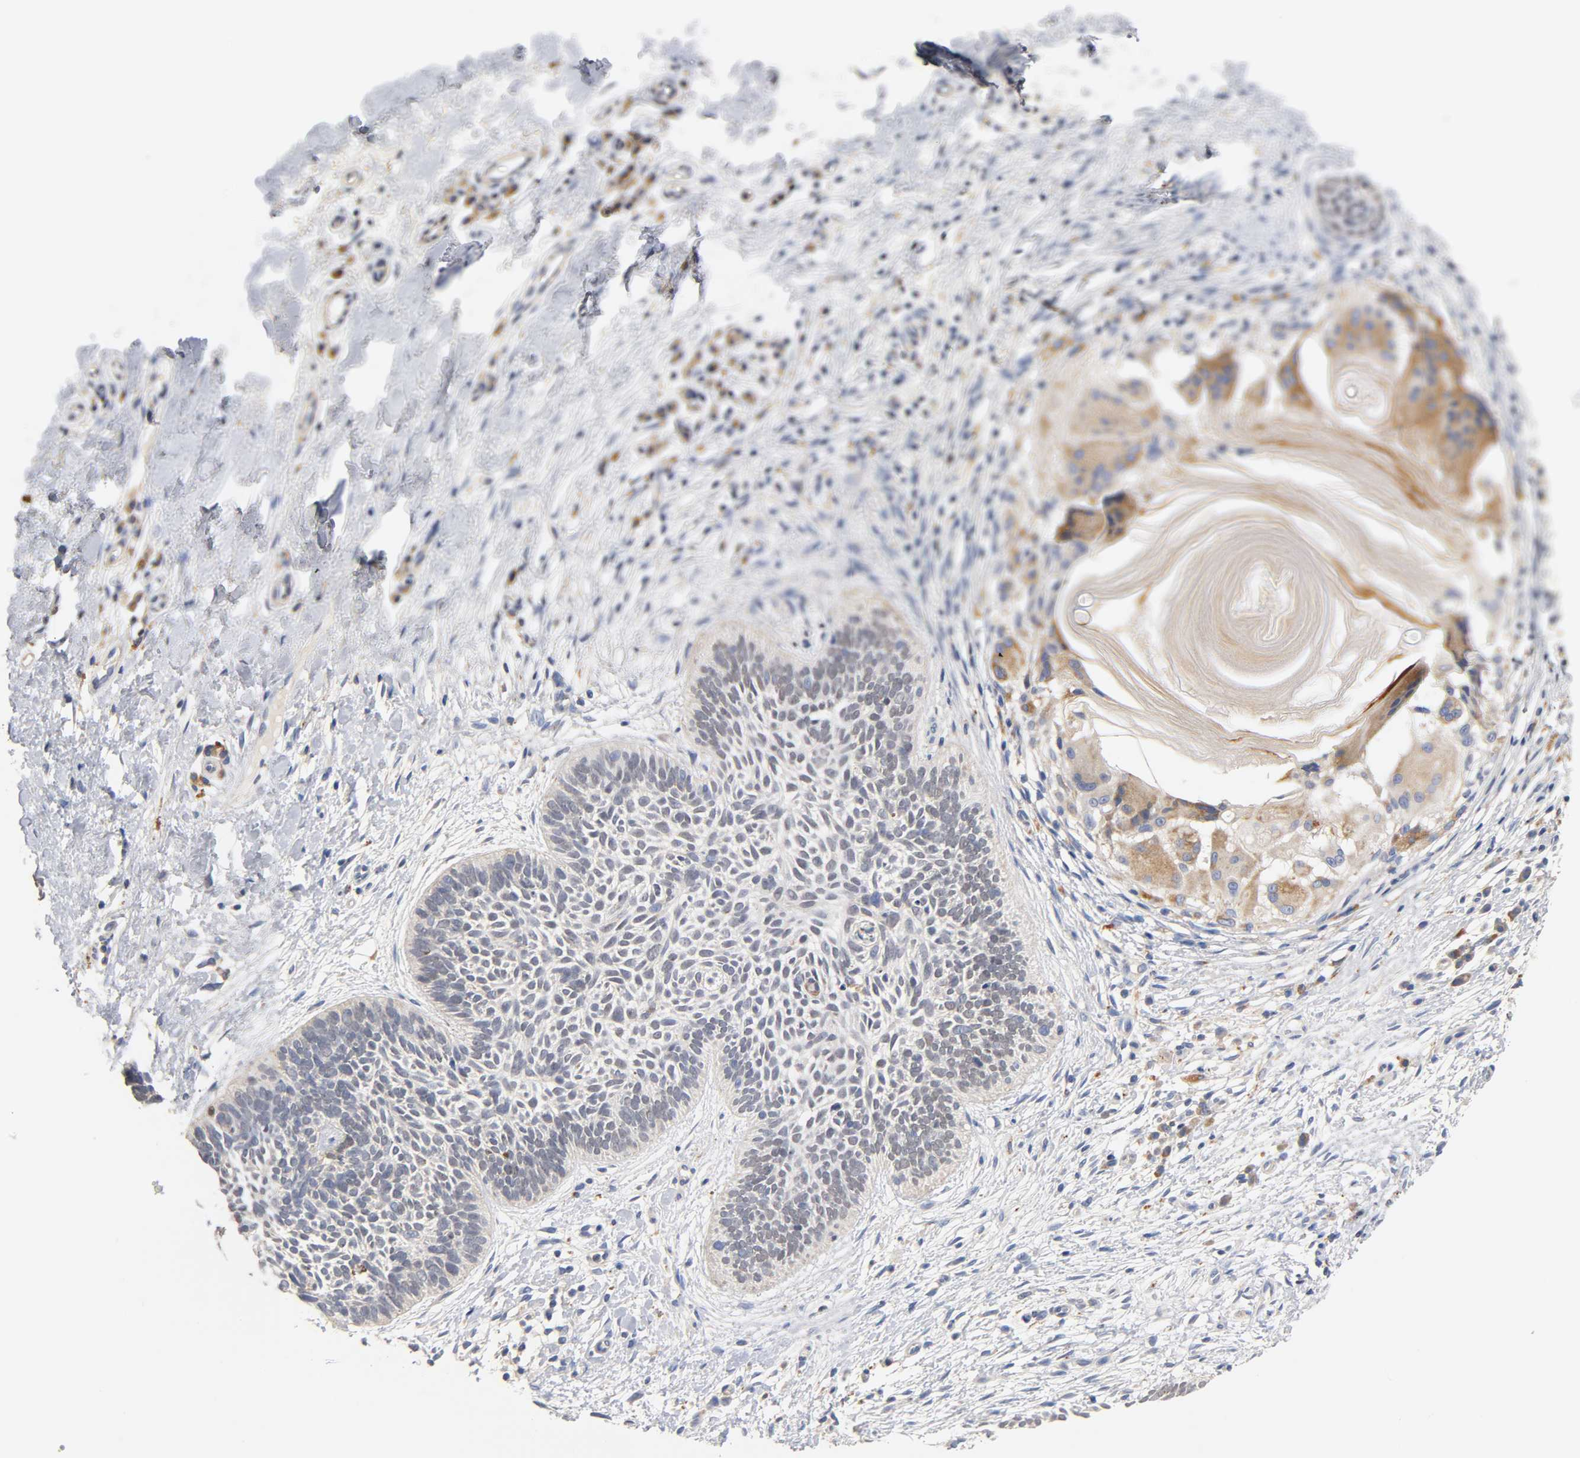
{"staining": {"intensity": "negative", "quantity": "none", "location": "none"}, "tissue": "skin cancer", "cell_type": "Tumor cells", "image_type": "cancer", "snomed": [{"axis": "morphology", "description": "Basal cell carcinoma"}, {"axis": "topography", "description": "Skin"}], "caption": "Immunohistochemical staining of human skin cancer (basal cell carcinoma) demonstrates no significant staining in tumor cells. Nuclei are stained in blue.", "gene": "SEMA5A", "patient": {"sex": "female", "age": 79}}